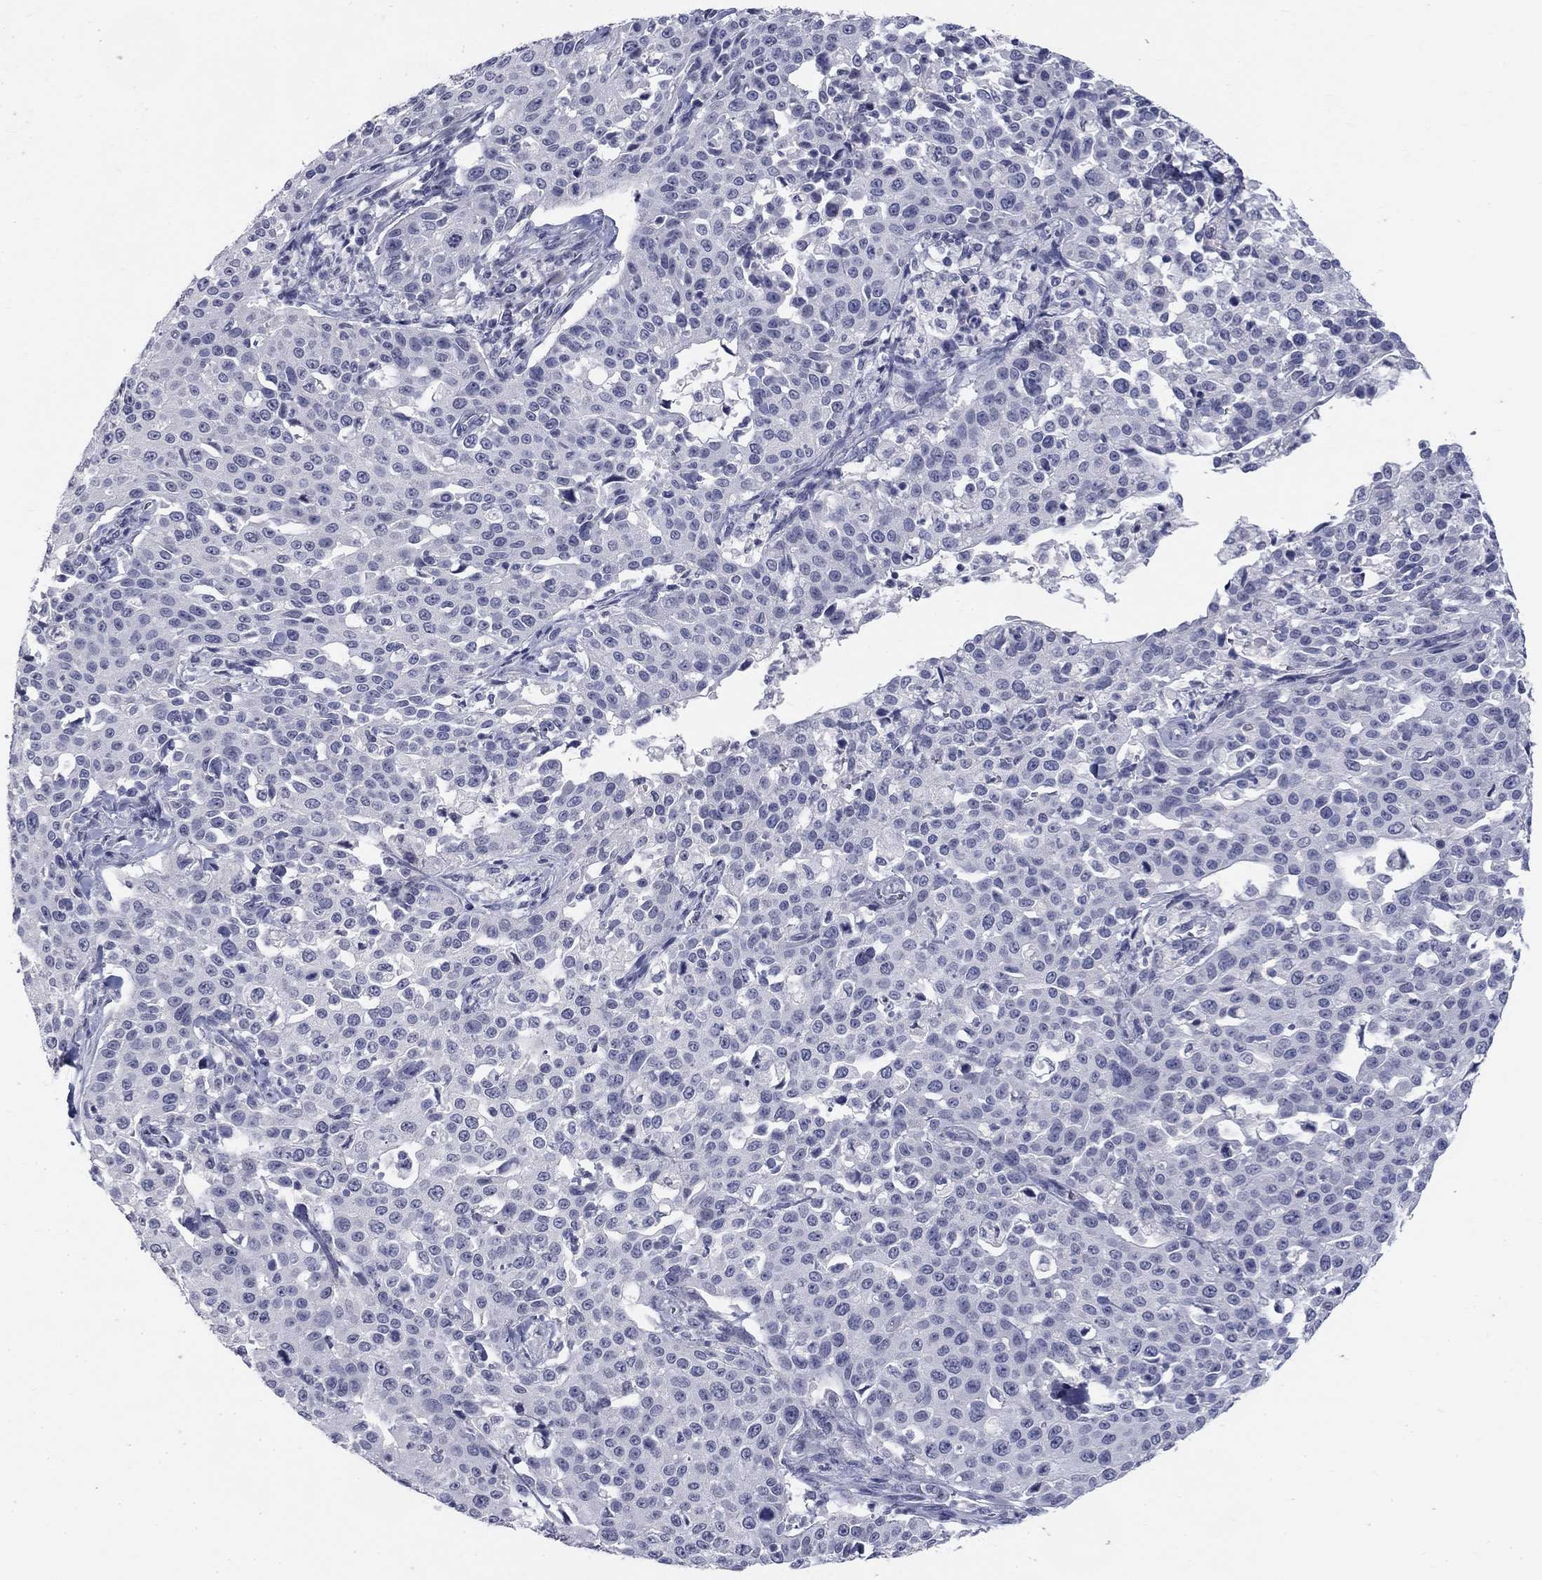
{"staining": {"intensity": "negative", "quantity": "none", "location": "none"}, "tissue": "cervical cancer", "cell_type": "Tumor cells", "image_type": "cancer", "snomed": [{"axis": "morphology", "description": "Squamous cell carcinoma, NOS"}, {"axis": "topography", "description": "Cervix"}], "caption": "Human cervical squamous cell carcinoma stained for a protein using immunohistochemistry (IHC) displays no positivity in tumor cells.", "gene": "ELAVL4", "patient": {"sex": "female", "age": 26}}